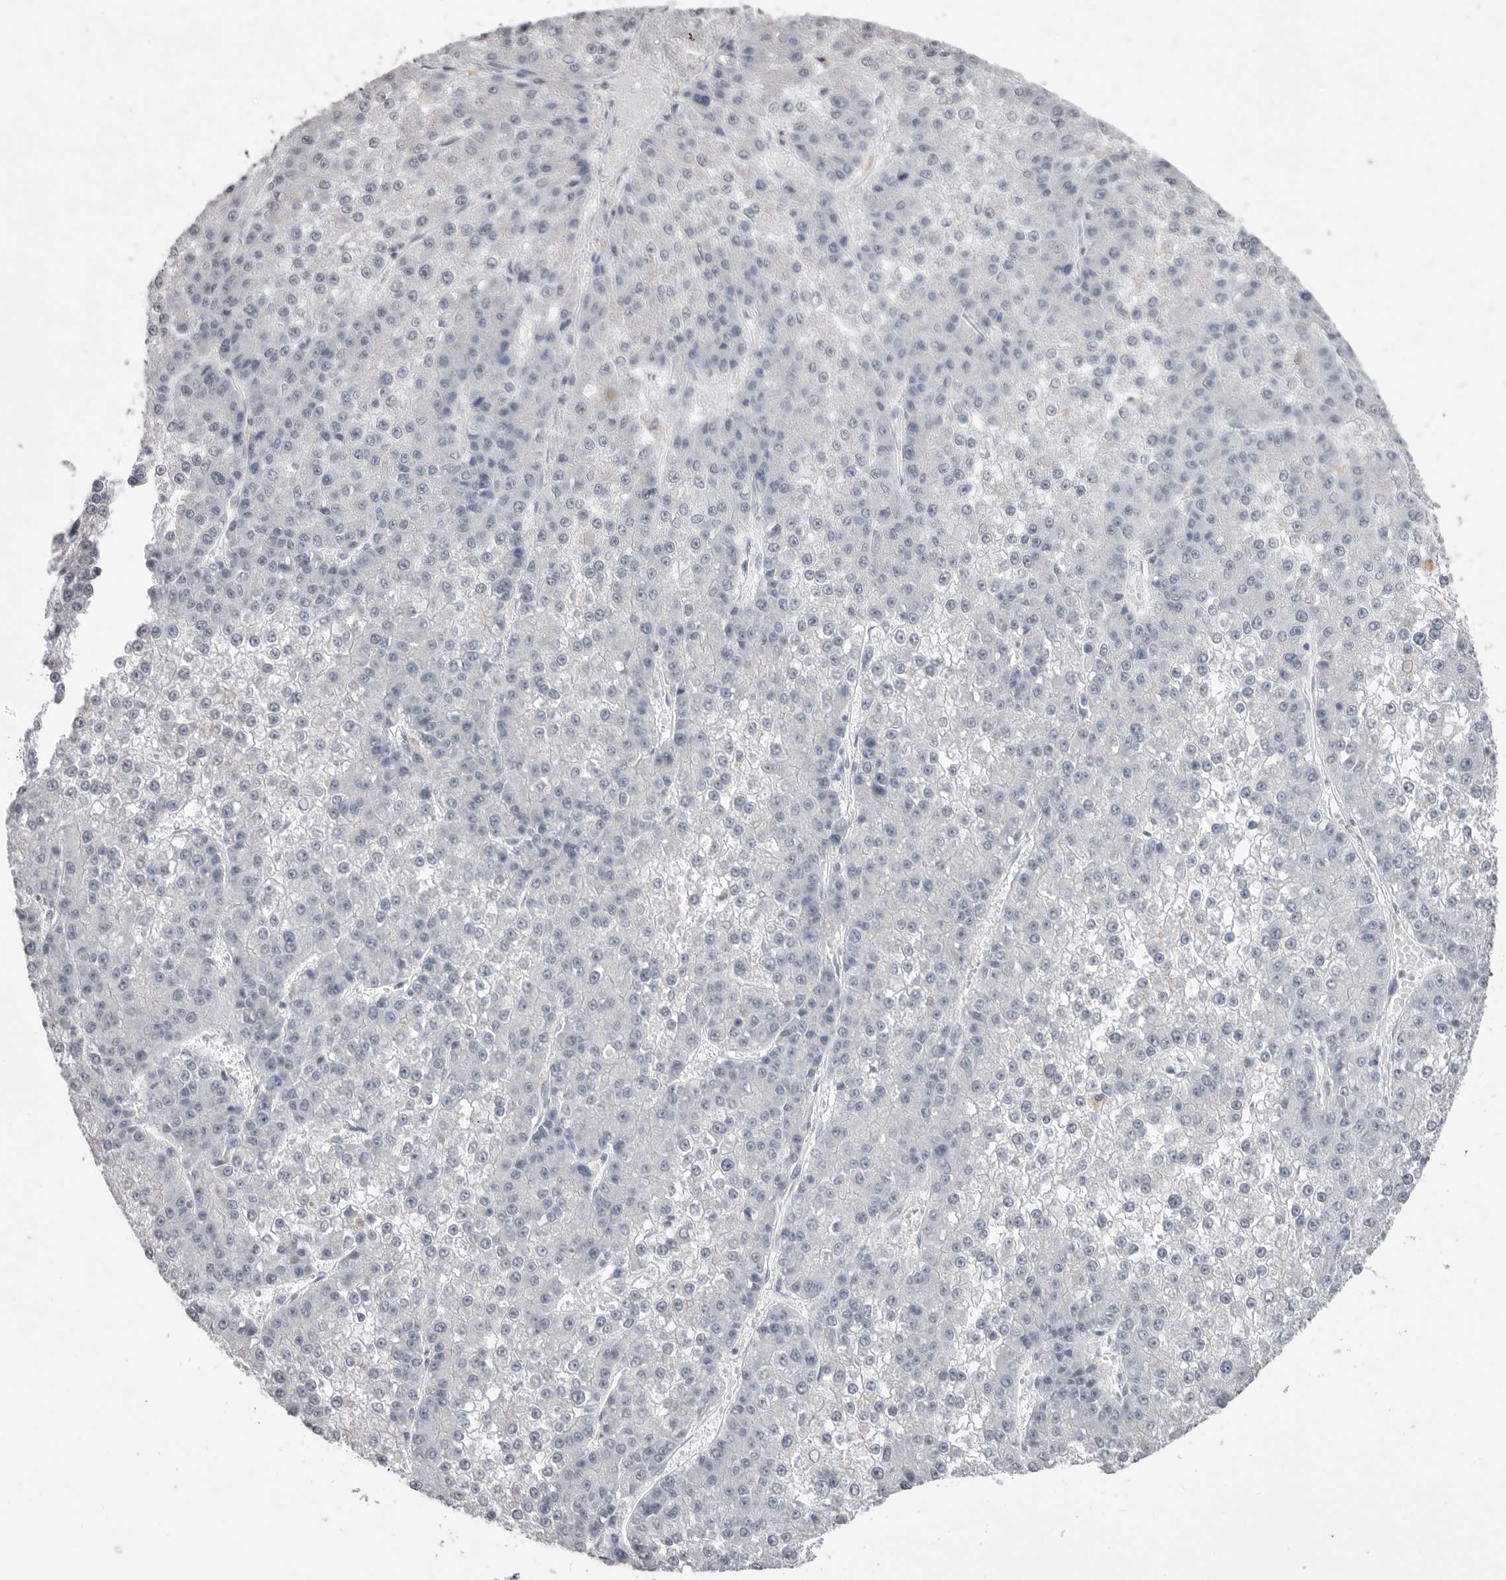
{"staining": {"intensity": "negative", "quantity": "none", "location": "none"}, "tissue": "liver cancer", "cell_type": "Tumor cells", "image_type": "cancer", "snomed": [{"axis": "morphology", "description": "Carcinoma, Hepatocellular, NOS"}, {"axis": "topography", "description": "Liver"}], "caption": "The histopathology image shows no staining of tumor cells in liver hepatocellular carcinoma.", "gene": "ICAM5", "patient": {"sex": "female", "age": 73}}